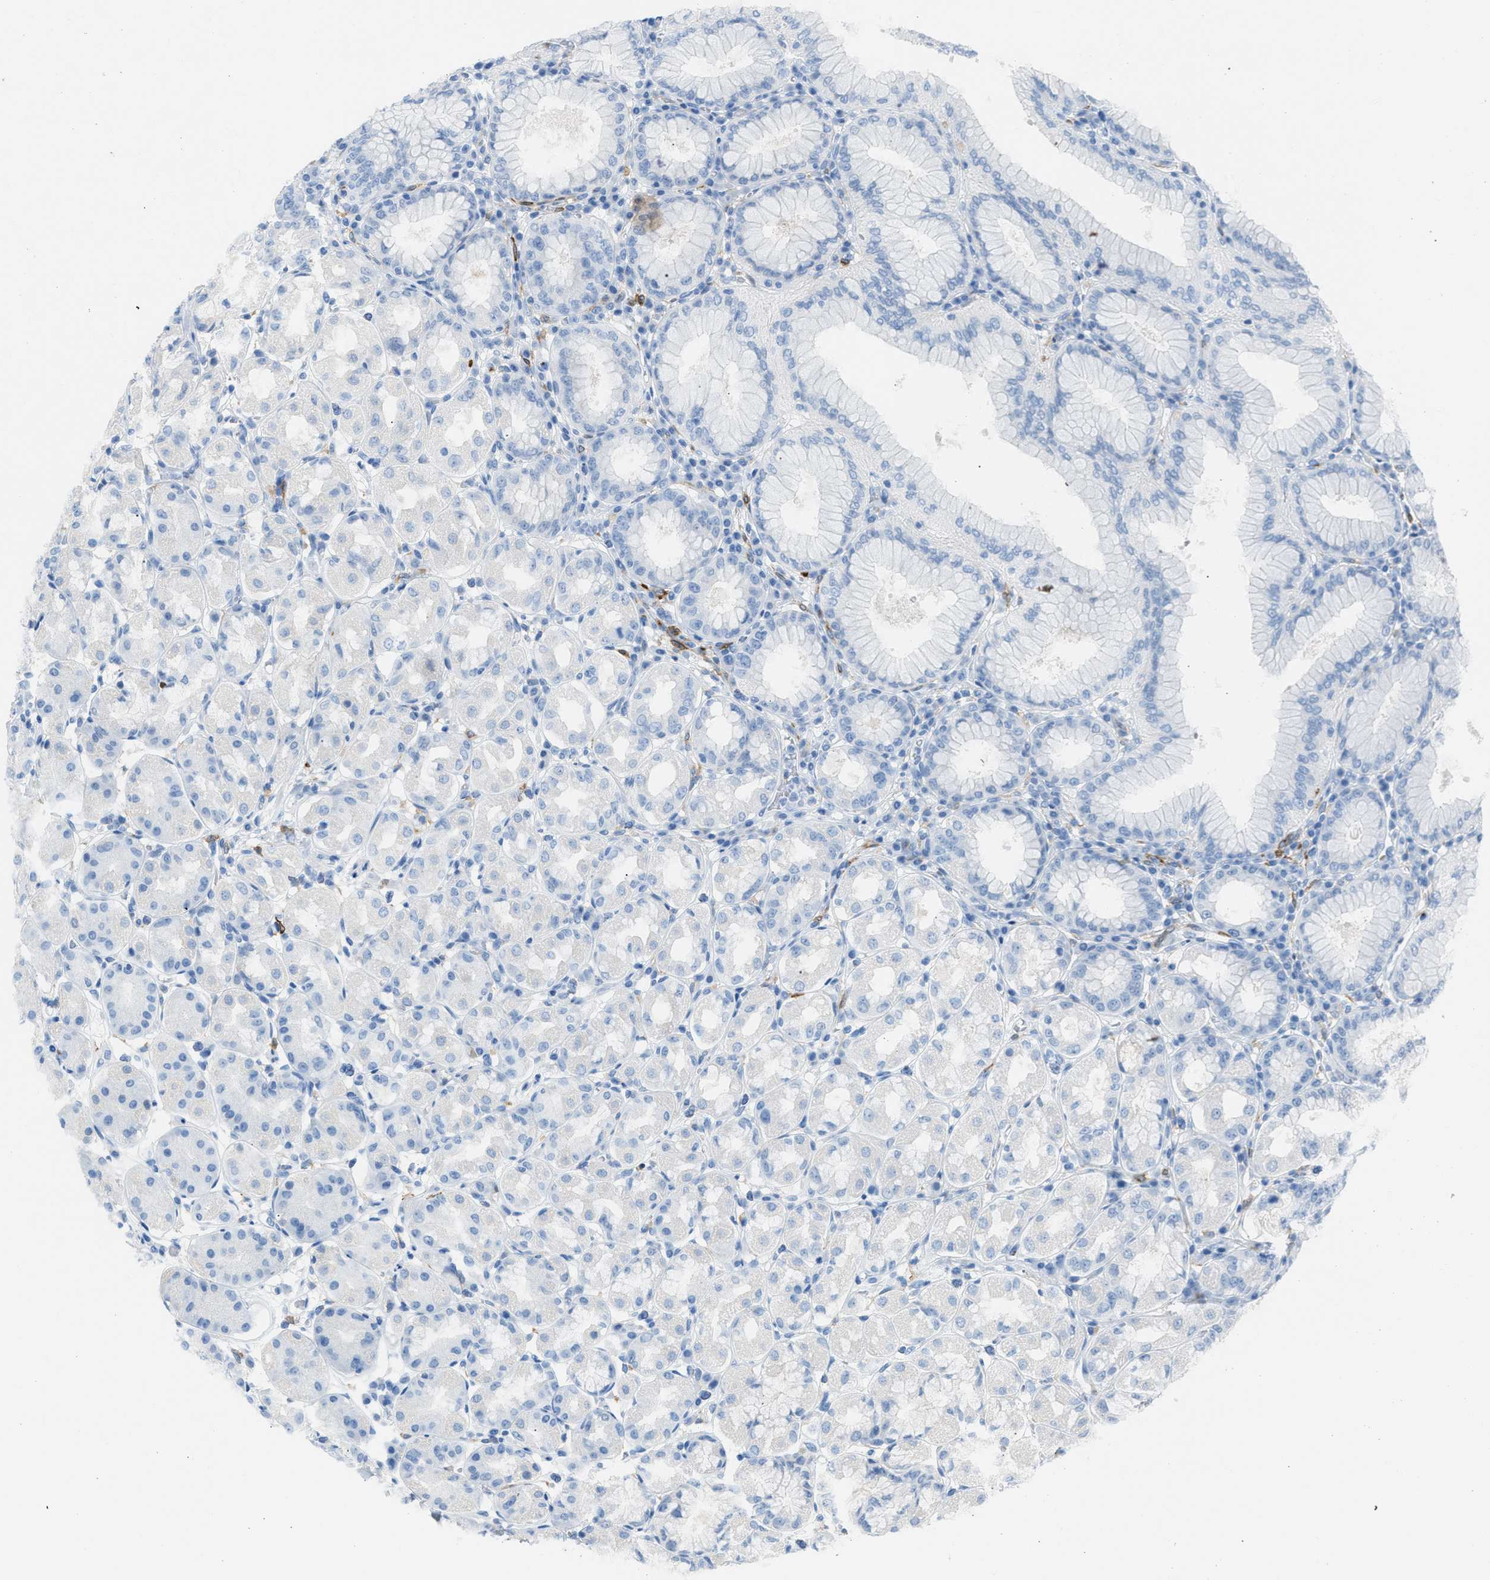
{"staining": {"intensity": "negative", "quantity": "none", "location": "none"}, "tissue": "stomach", "cell_type": "Glandular cells", "image_type": "normal", "snomed": [{"axis": "morphology", "description": "Normal tissue, NOS"}, {"axis": "topography", "description": "Stomach"}, {"axis": "topography", "description": "Stomach, lower"}], "caption": "Immunohistochemistry (IHC) photomicrograph of benign stomach: stomach stained with DAB exhibits no significant protein positivity in glandular cells.", "gene": "CLEC10A", "patient": {"sex": "female", "age": 56}}